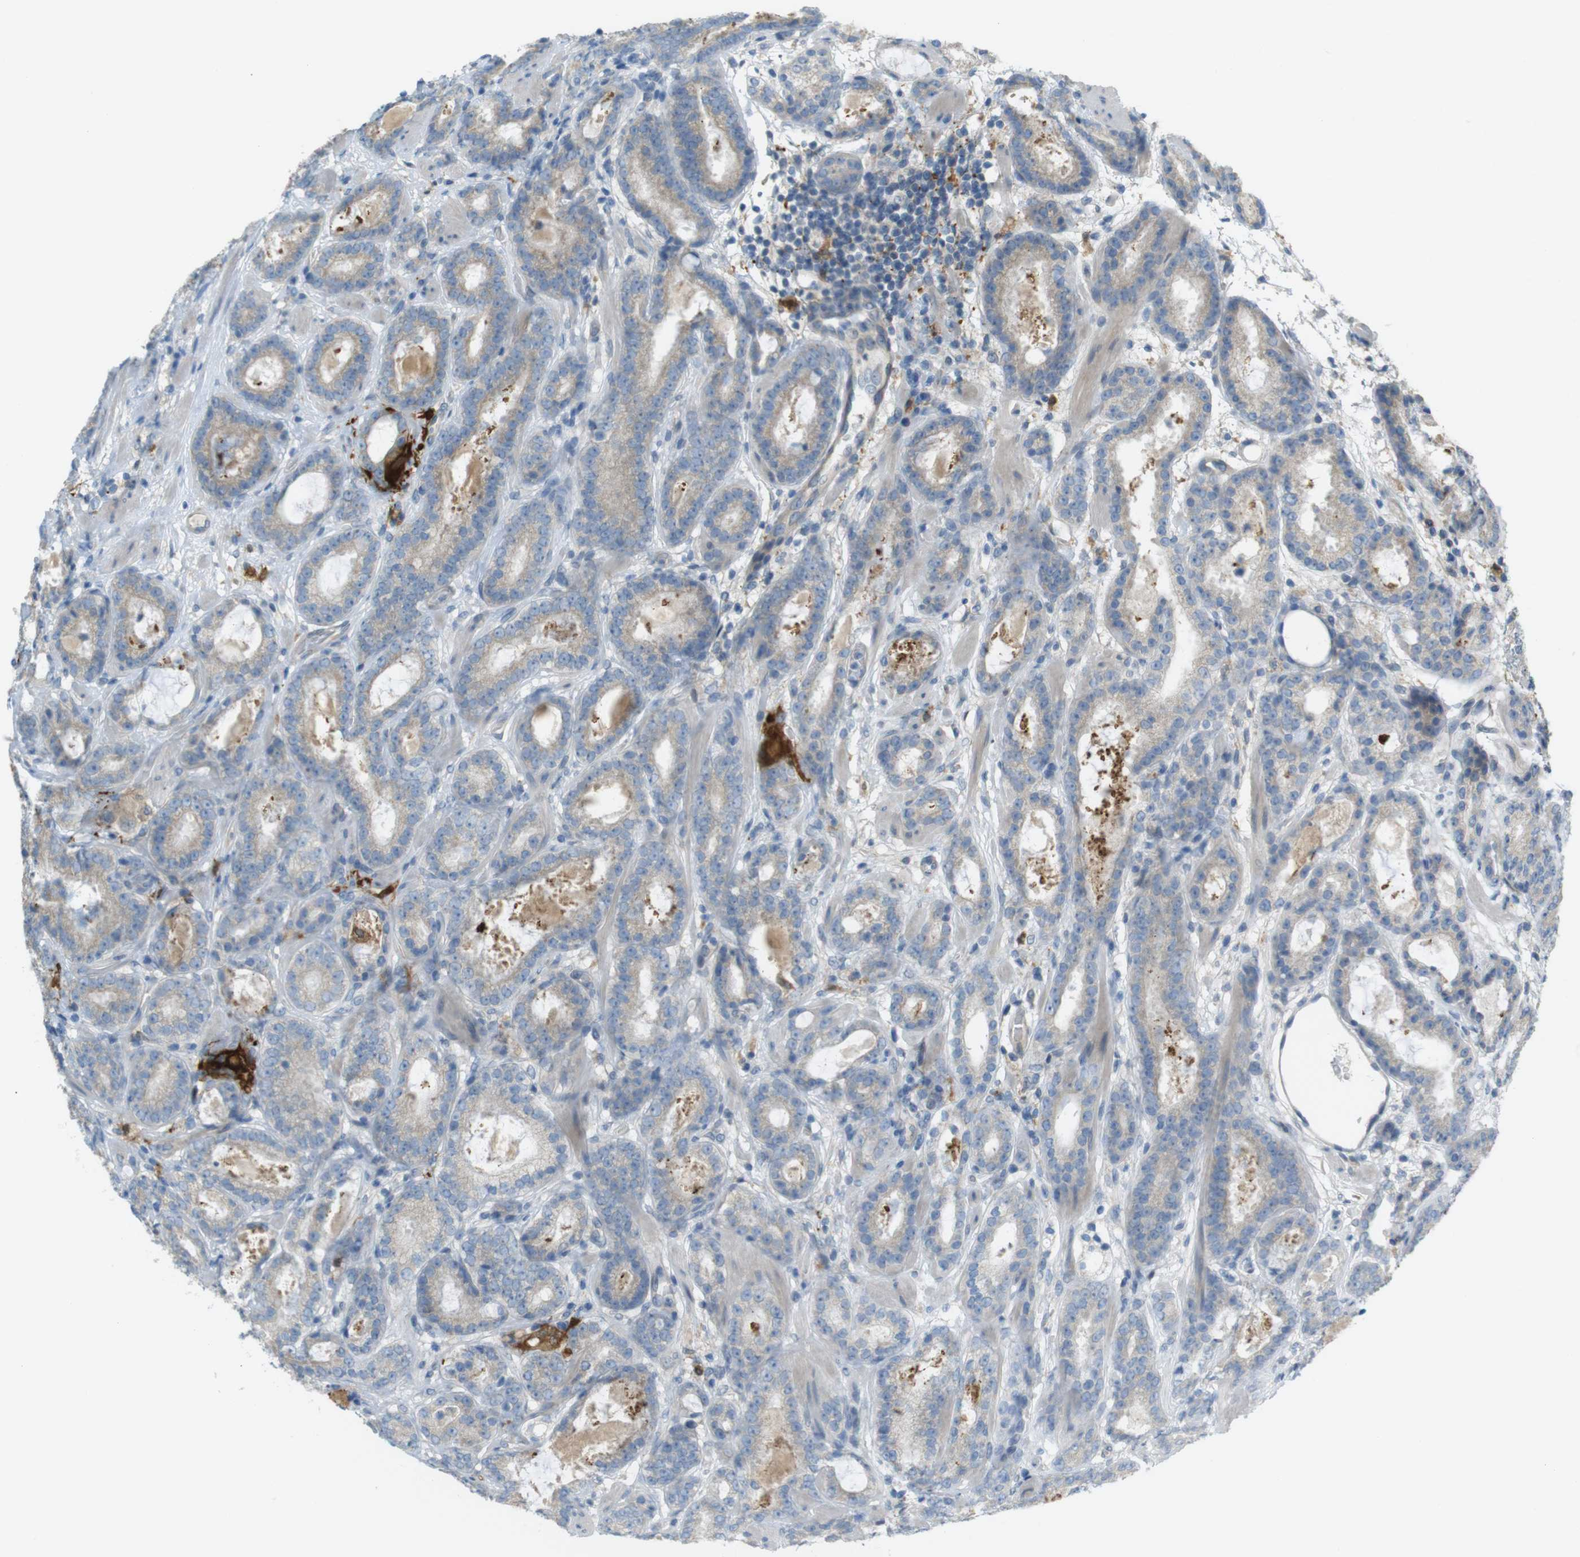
{"staining": {"intensity": "weak", "quantity": "25%-75%", "location": "cytoplasmic/membranous"}, "tissue": "prostate cancer", "cell_type": "Tumor cells", "image_type": "cancer", "snomed": [{"axis": "morphology", "description": "Adenocarcinoma, Low grade"}, {"axis": "topography", "description": "Prostate"}], "caption": "Low-grade adenocarcinoma (prostate) tissue demonstrates weak cytoplasmic/membranous positivity in approximately 25%-75% of tumor cells", "gene": "TMEM41B", "patient": {"sex": "male", "age": 69}}